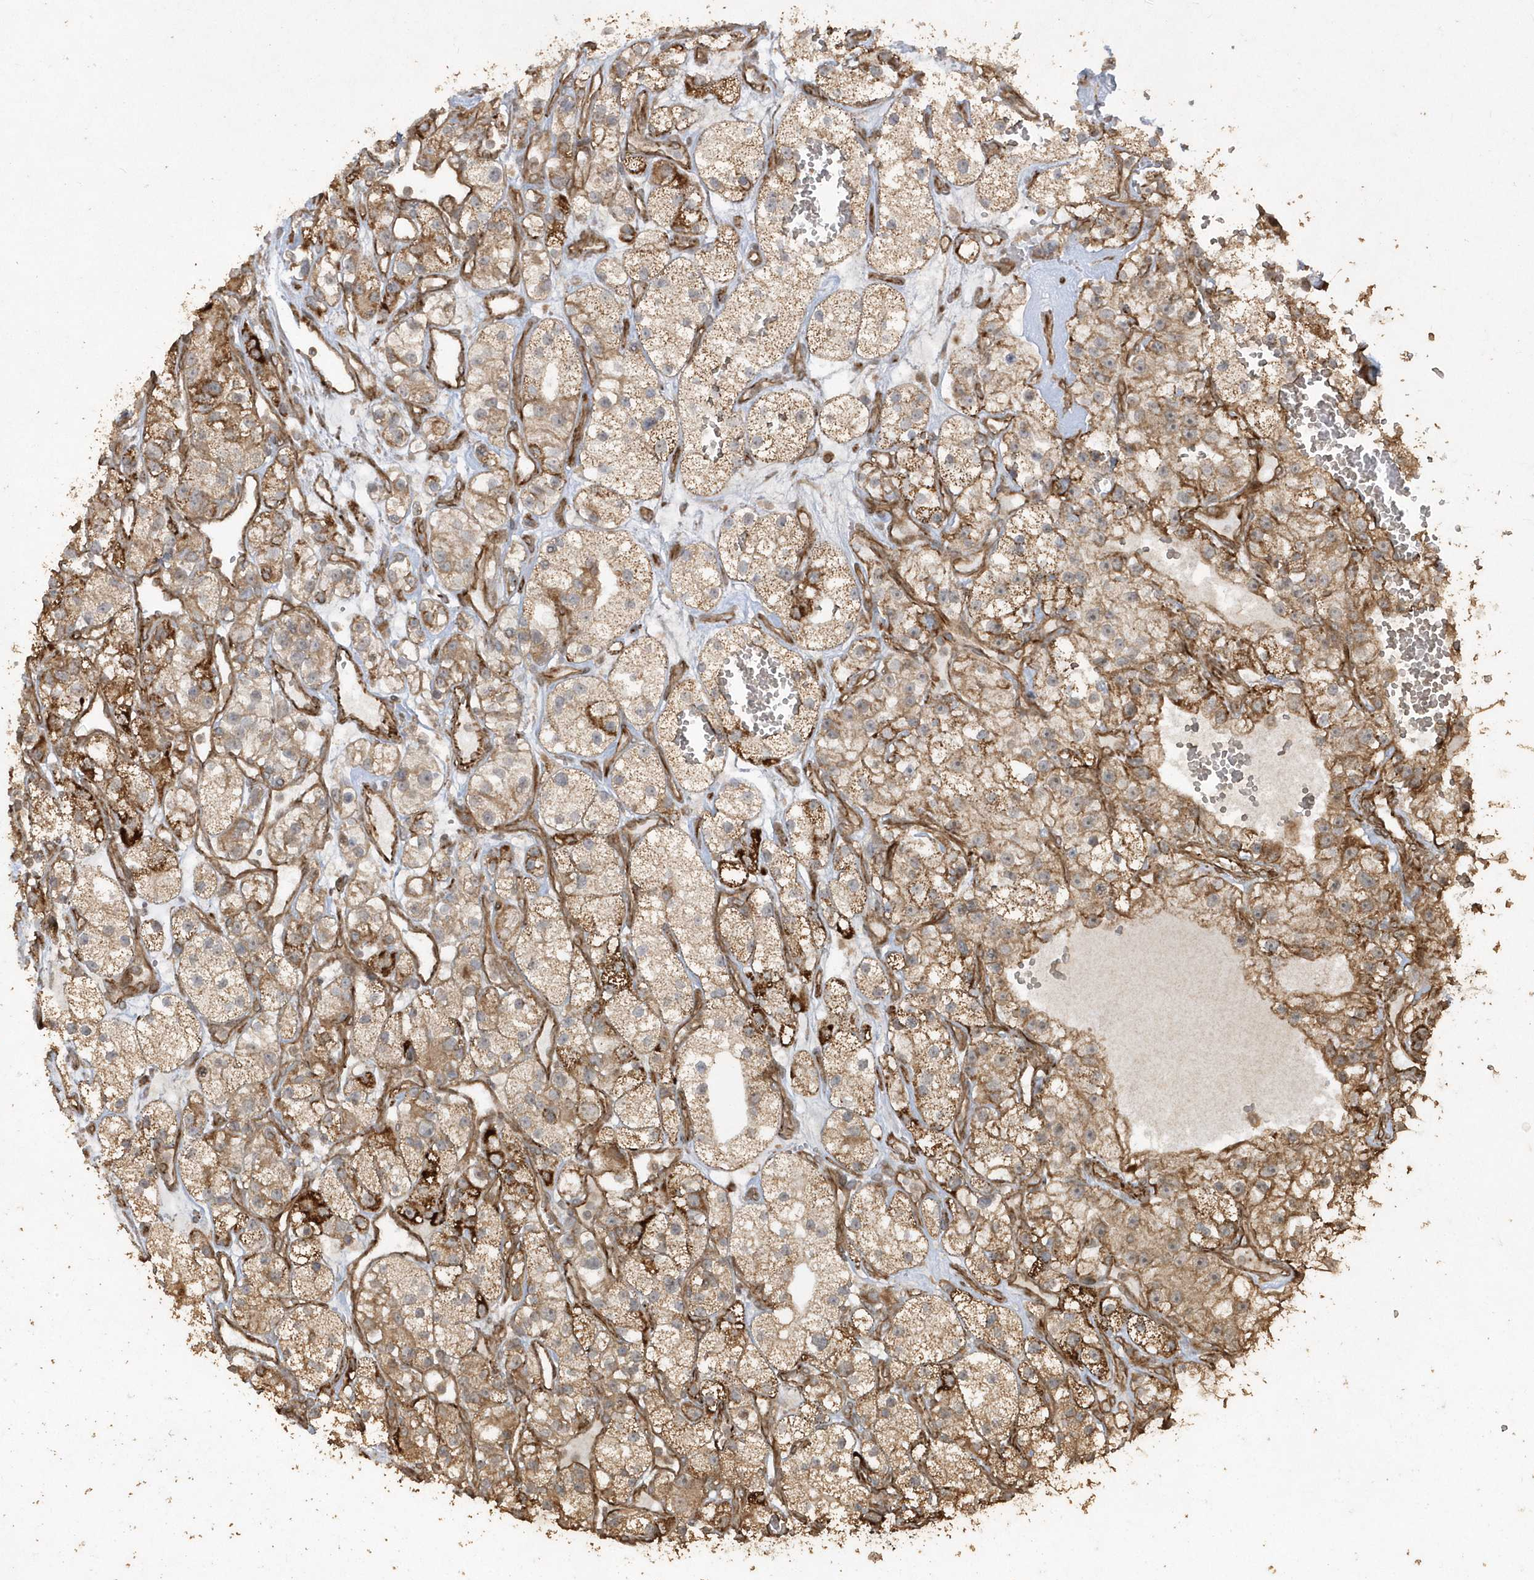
{"staining": {"intensity": "moderate", "quantity": ">75%", "location": "cytoplasmic/membranous"}, "tissue": "renal cancer", "cell_type": "Tumor cells", "image_type": "cancer", "snomed": [{"axis": "morphology", "description": "Adenocarcinoma, NOS"}, {"axis": "topography", "description": "Kidney"}], "caption": "Moderate cytoplasmic/membranous expression is appreciated in about >75% of tumor cells in renal cancer (adenocarcinoma).", "gene": "AVPI1", "patient": {"sex": "female", "age": 57}}